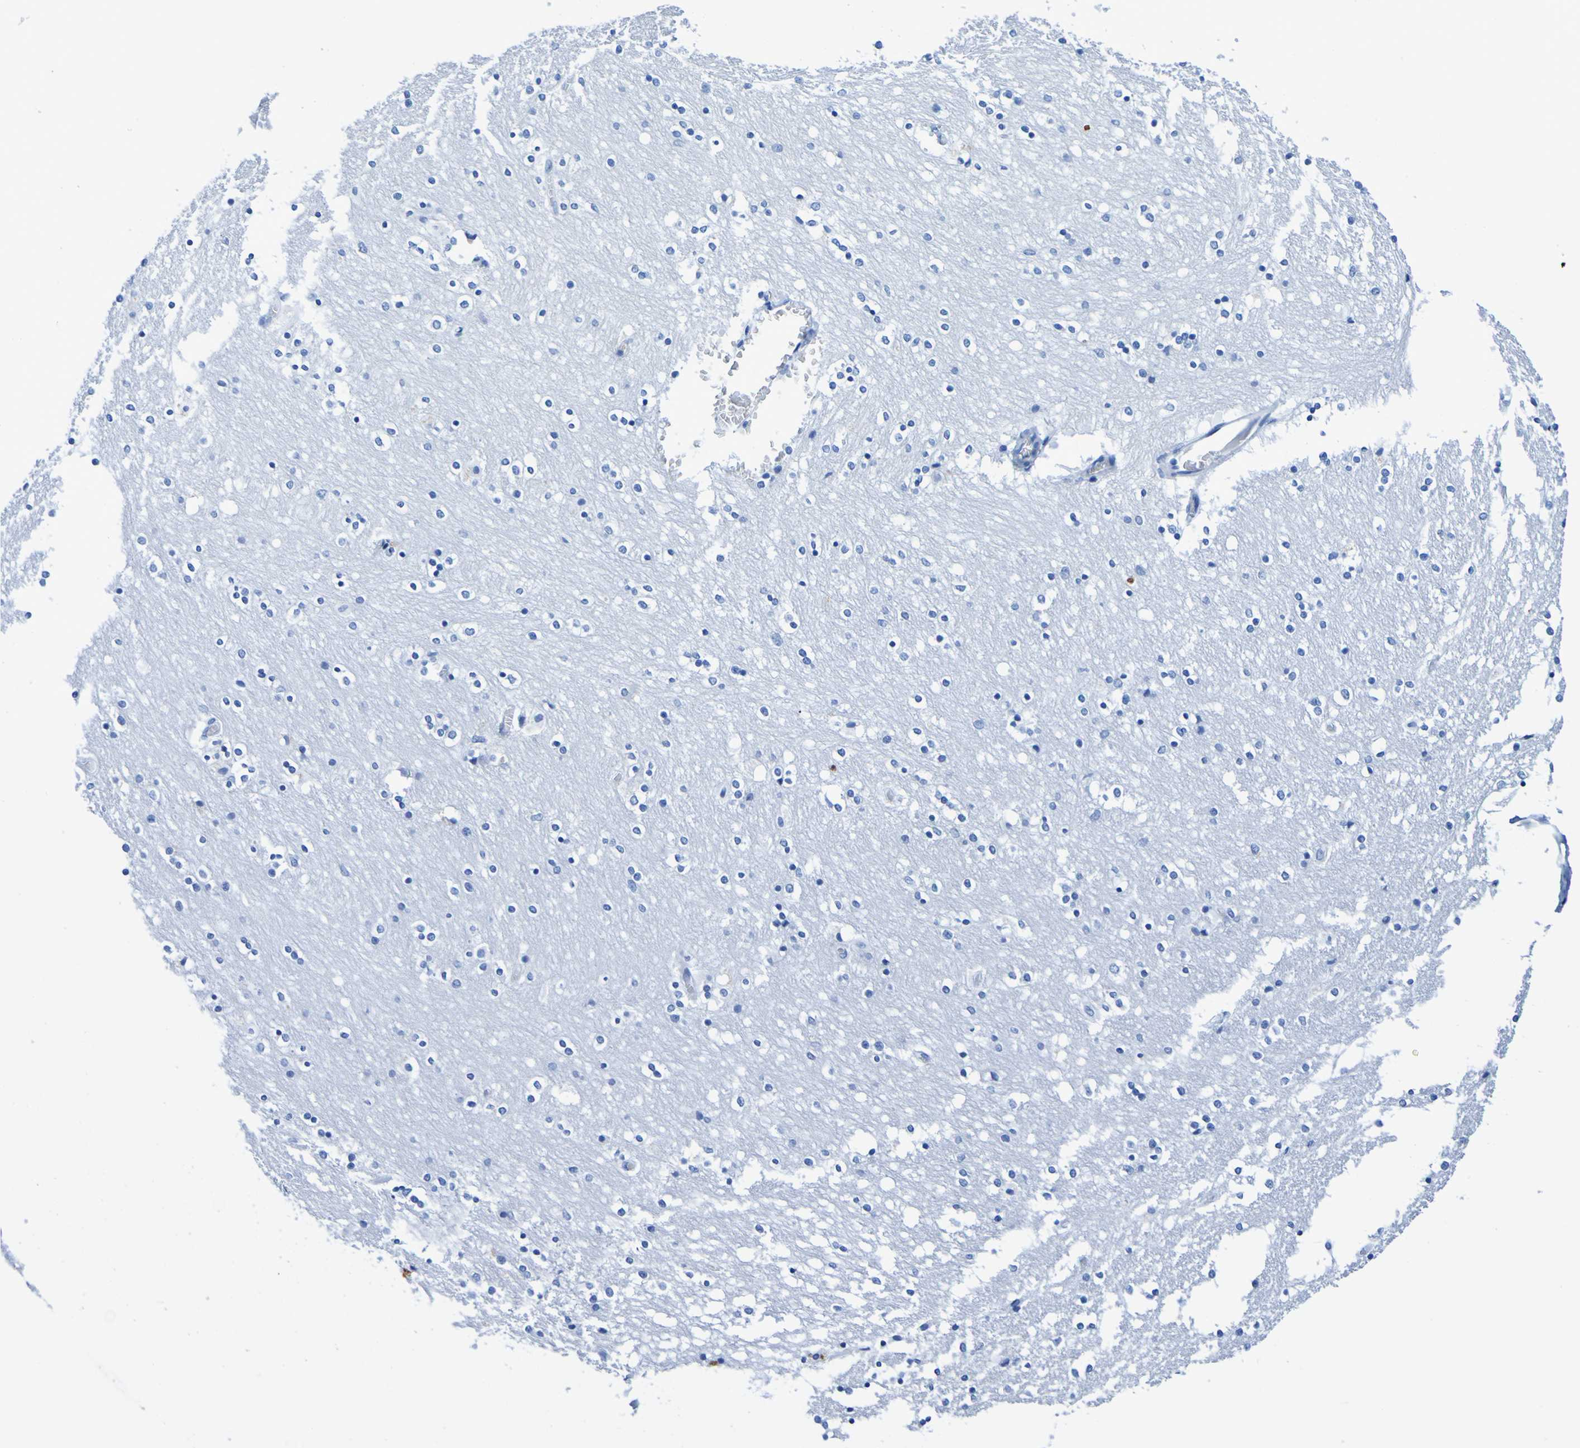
{"staining": {"intensity": "weak", "quantity": "<25%", "location": "cytoplasmic/membranous"}, "tissue": "caudate", "cell_type": "Glial cells", "image_type": "normal", "snomed": [{"axis": "morphology", "description": "Normal tissue, NOS"}, {"axis": "topography", "description": "Lateral ventricle wall"}], "caption": "Histopathology image shows no protein staining in glial cells of normal caudate. (Brightfield microscopy of DAB (3,3'-diaminobenzidine) immunohistochemistry at high magnification).", "gene": "DPEP1", "patient": {"sex": "female", "age": 54}}